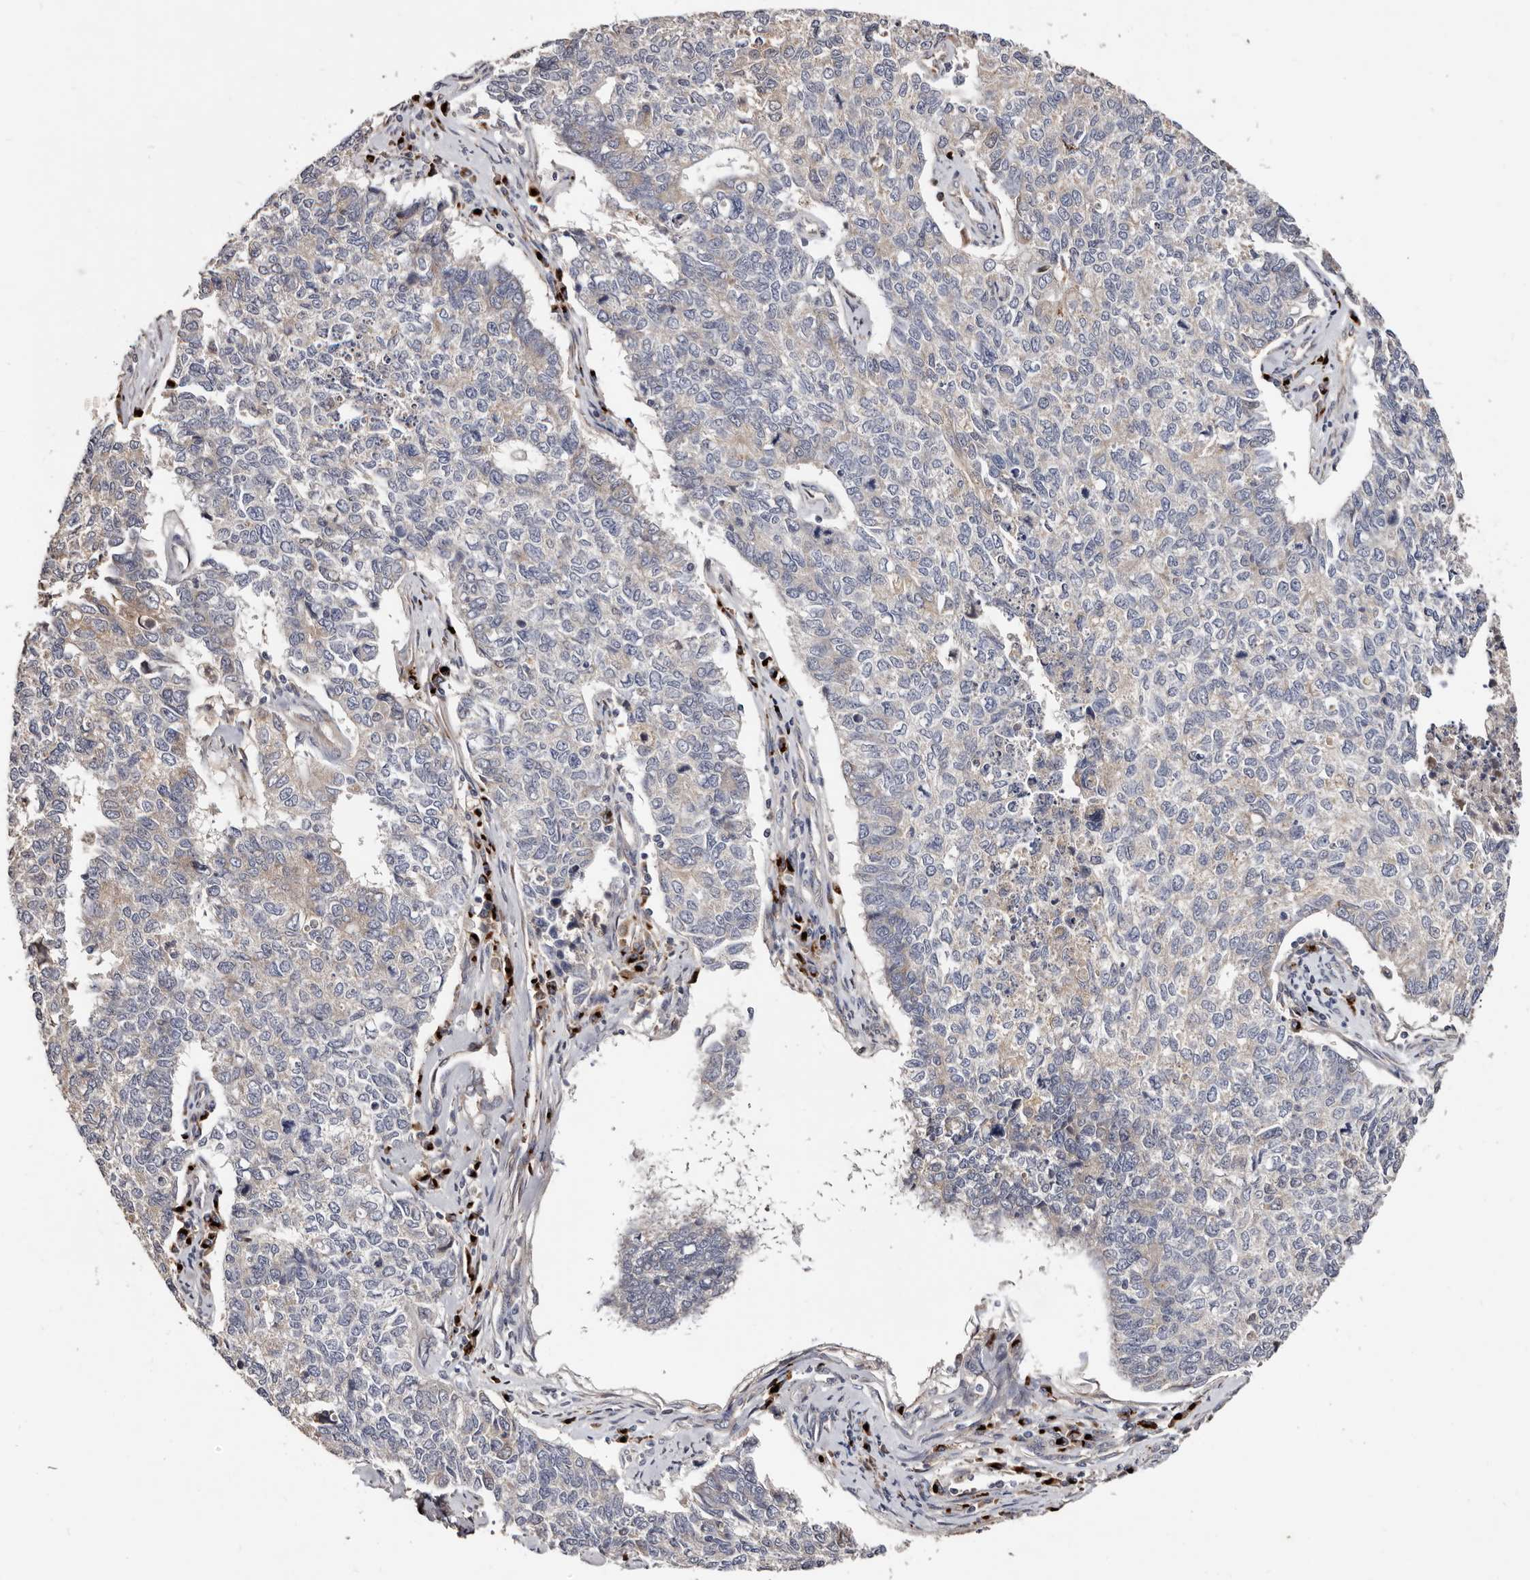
{"staining": {"intensity": "negative", "quantity": "none", "location": "none"}, "tissue": "cervical cancer", "cell_type": "Tumor cells", "image_type": "cancer", "snomed": [{"axis": "morphology", "description": "Squamous cell carcinoma, NOS"}, {"axis": "topography", "description": "Cervix"}], "caption": "Immunohistochemistry histopathology image of cervical squamous cell carcinoma stained for a protein (brown), which reveals no expression in tumor cells.", "gene": "DACT2", "patient": {"sex": "female", "age": 63}}